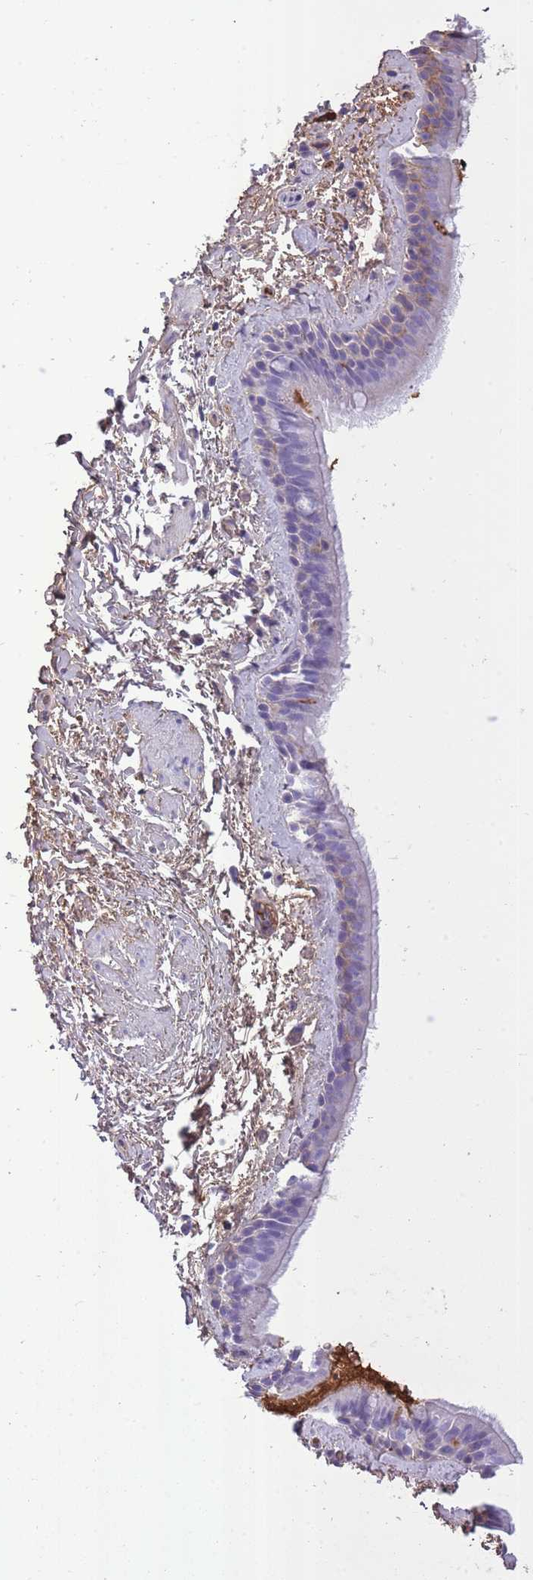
{"staining": {"intensity": "weak", "quantity": "25%-75%", "location": "cytoplasmic/membranous"}, "tissue": "bronchus", "cell_type": "Respiratory epithelial cells", "image_type": "normal", "snomed": [{"axis": "morphology", "description": "Normal tissue, NOS"}, {"axis": "topography", "description": "Lymph node"}, {"axis": "topography", "description": "Cartilage tissue"}, {"axis": "topography", "description": "Bronchus"}], "caption": "Benign bronchus exhibits weak cytoplasmic/membranous positivity in approximately 25%-75% of respiratory epithelial cells, visualized by immunohistochemistry. (DAB IHC with brightfield microscopy, high magnification).", "gene": "IGKV1", "patient": {"sex": "female", "age": 70}}